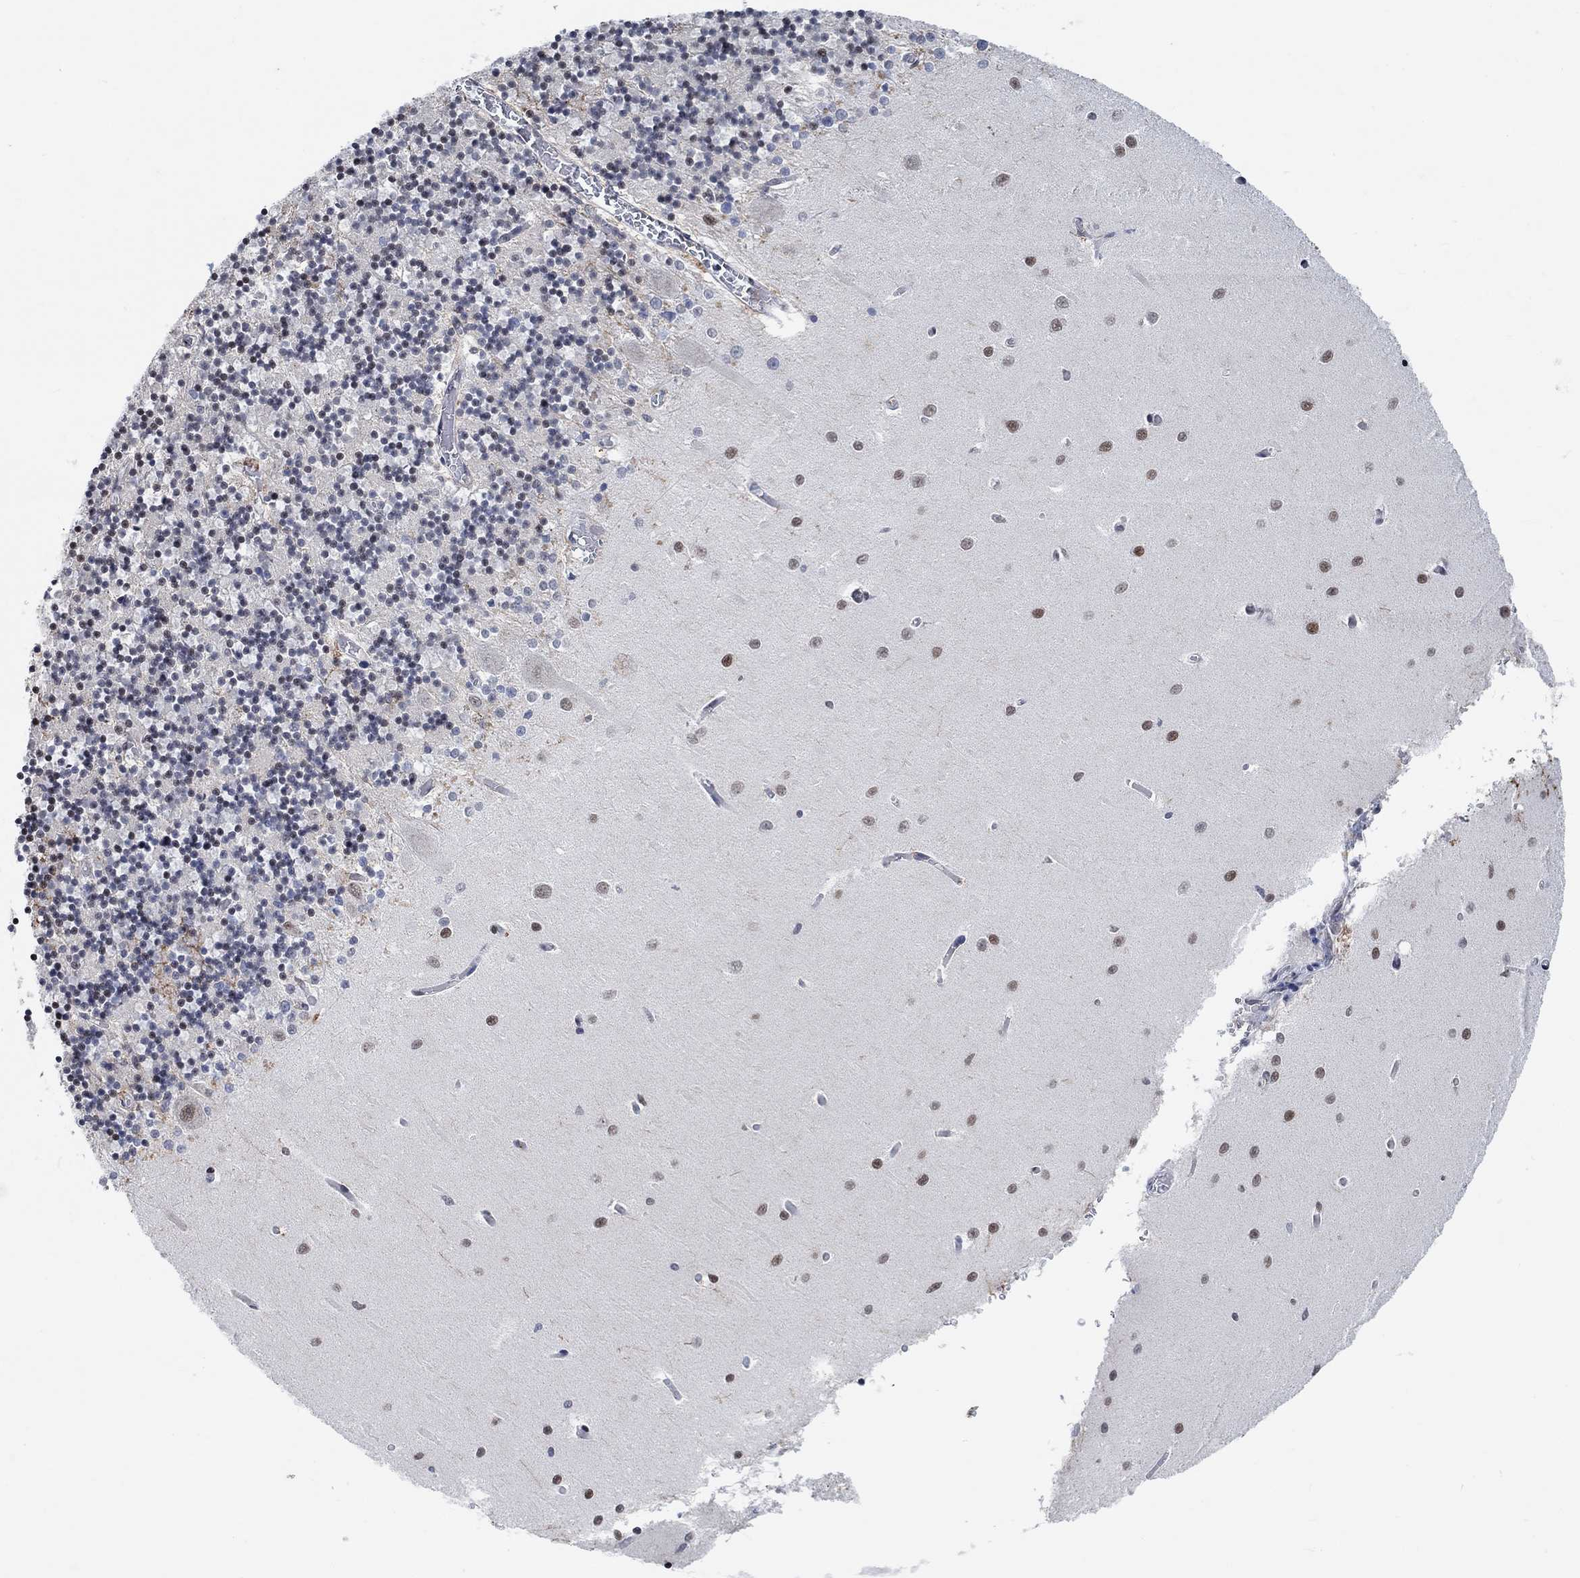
{"staining": {"intensity": "weak", "quantity": "<25%", "location": "nuclear"}, "tissue": "cerebellum", "cell_type": "Cells in granular layer", "image_type": "normal", "snomed": [{"axis": "morphology", "description": "Normal tissue, NOS"}, {"axis": "topography", "description": "Cerebellum"}], "caption": "IHC photomicrograph of normal cerebellum: human cerebellum stained with DAB demonstrates no significant protein expression in cells in granular layer. (DAB (3,3'-diaminobenzidine) immunohistochemistry, high magnification).", "gene": "USP39", "patient": {"sex": "female", "age": 64}}